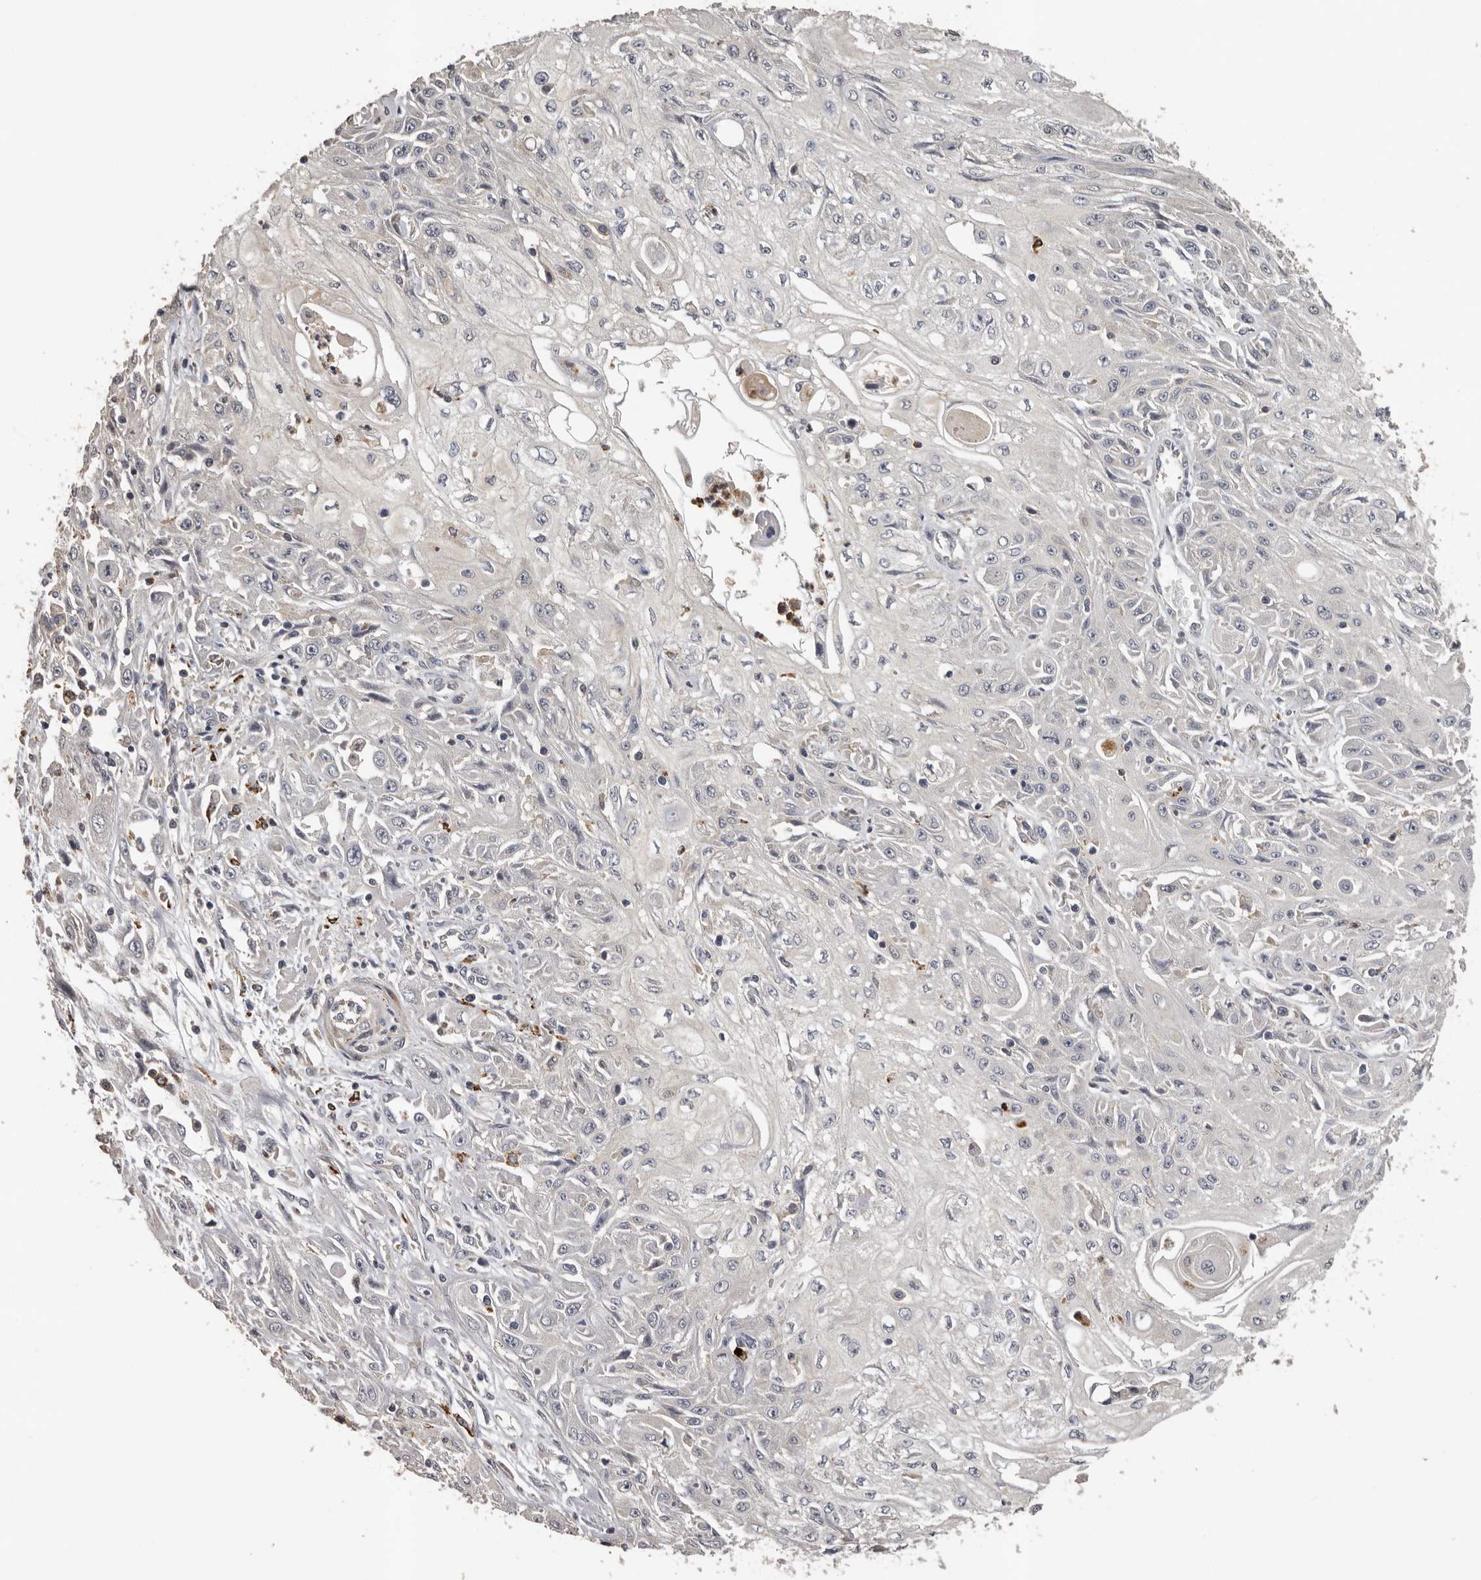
{"staining": {"intensity": "negative", "quantity": "none", "location": "none"}, "tissue": "skin cancer", "cell_type": "Tumor cells", "image_type": "cancer", "snomed": [{"axis": "morphology", "description": "Squamous cell carcinoma, NOS"}, {"axis": "morphology", "description": "Squamous cell carcinoma, metastatic, NOS"}, {"axis": "topography", "description": "Skin"}, {"axis": "topography", "description": "Lymph node"}], "caption": "The immunohistochemistry (IHC) micrograph has no significant positivity in tumor cells of skin metastatic squamous cell carcinoma tissue.", "gene": "KIF2B", "patient": {"sex": "male", "age": 75}}